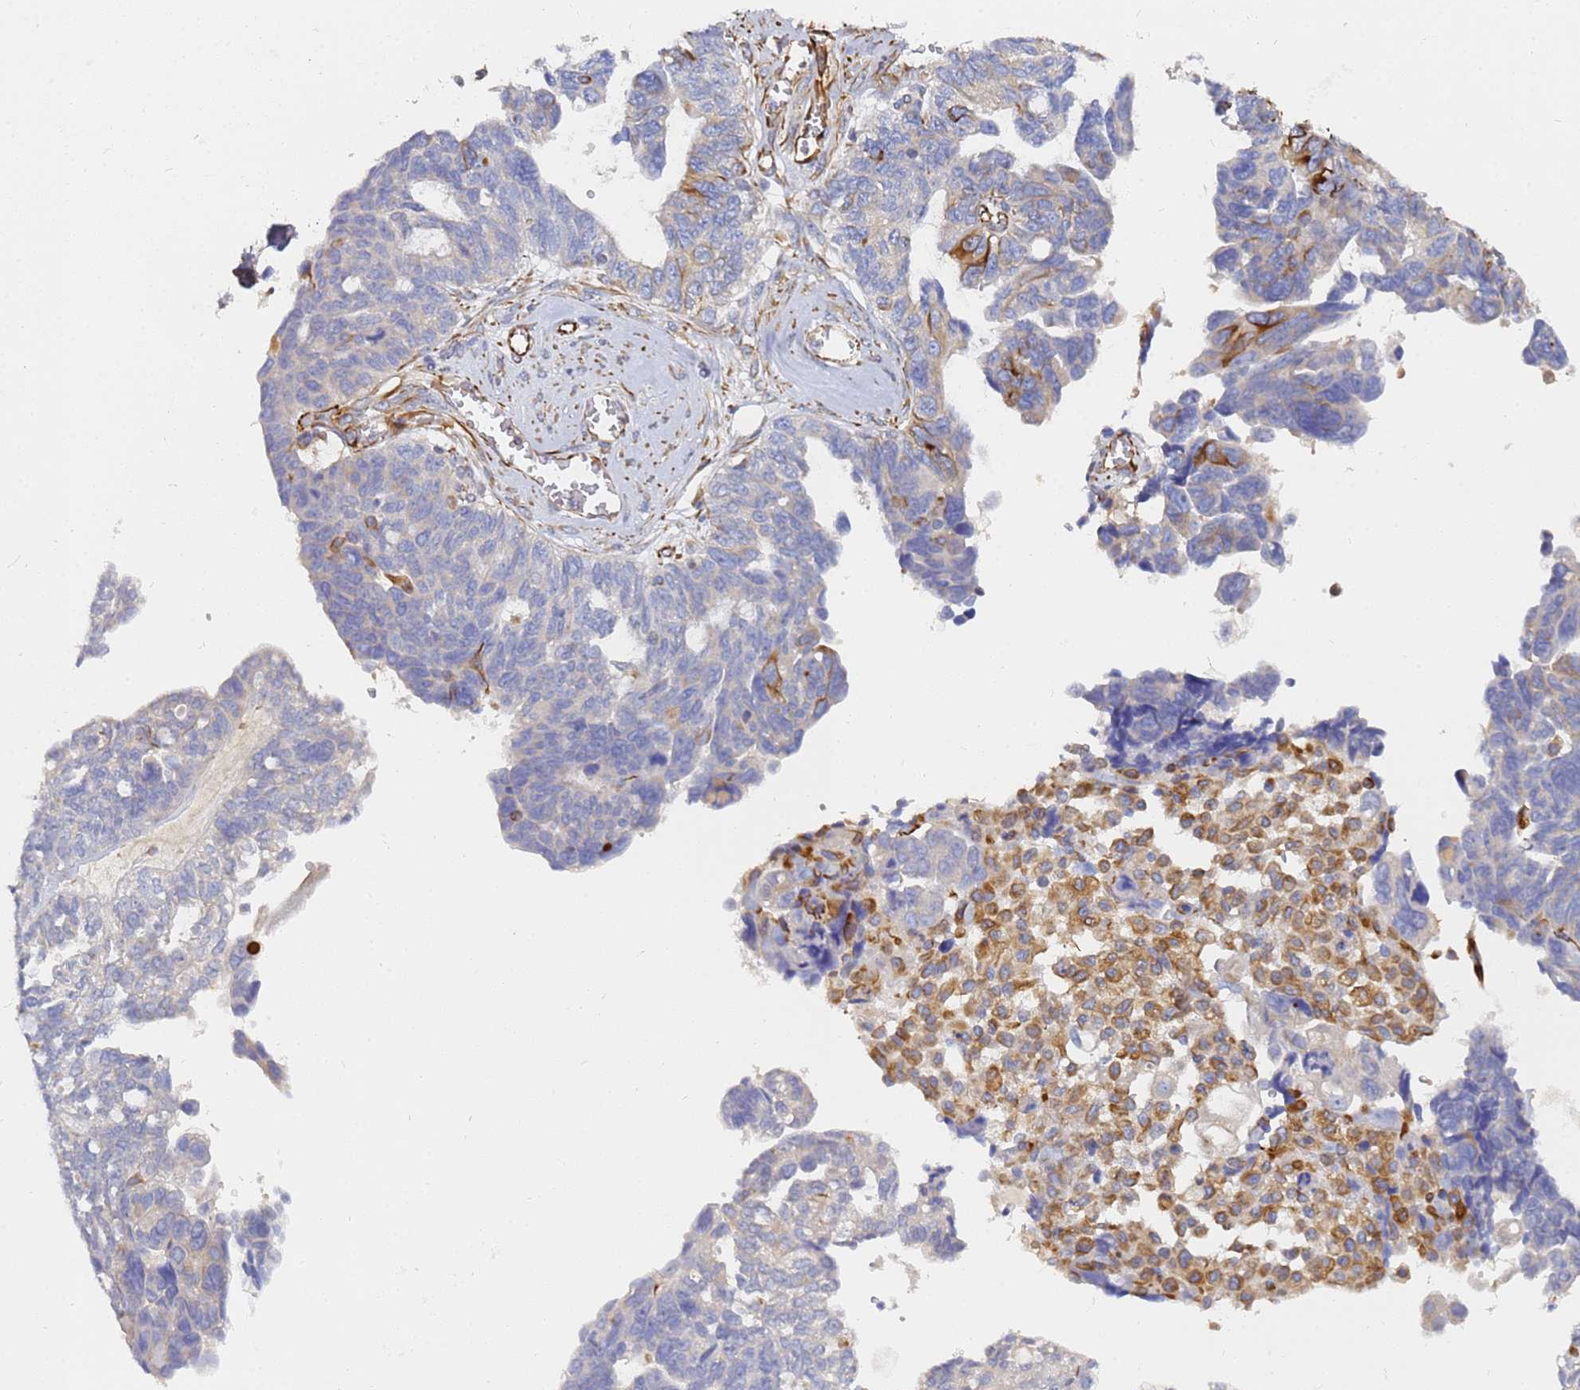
{"staining": {"intensity": "negative", "quantity": "none", "location": "none"}, "tissue": "ovarian cancer", "cell_type": "Tumor cells", "image_type": "cancer", "snomed": [{"axis": "morphology", "description": "Cystadenocarcinoma, serous, NOS"}, {"axis": "topography", "description": "Ovary"}], "caption": "Tumor cells show no significant protein positivity in serous cystadenocarcinoma (ovarian).", "gene": "SYT13", "patient": {"sex": "female", "age": 79}}